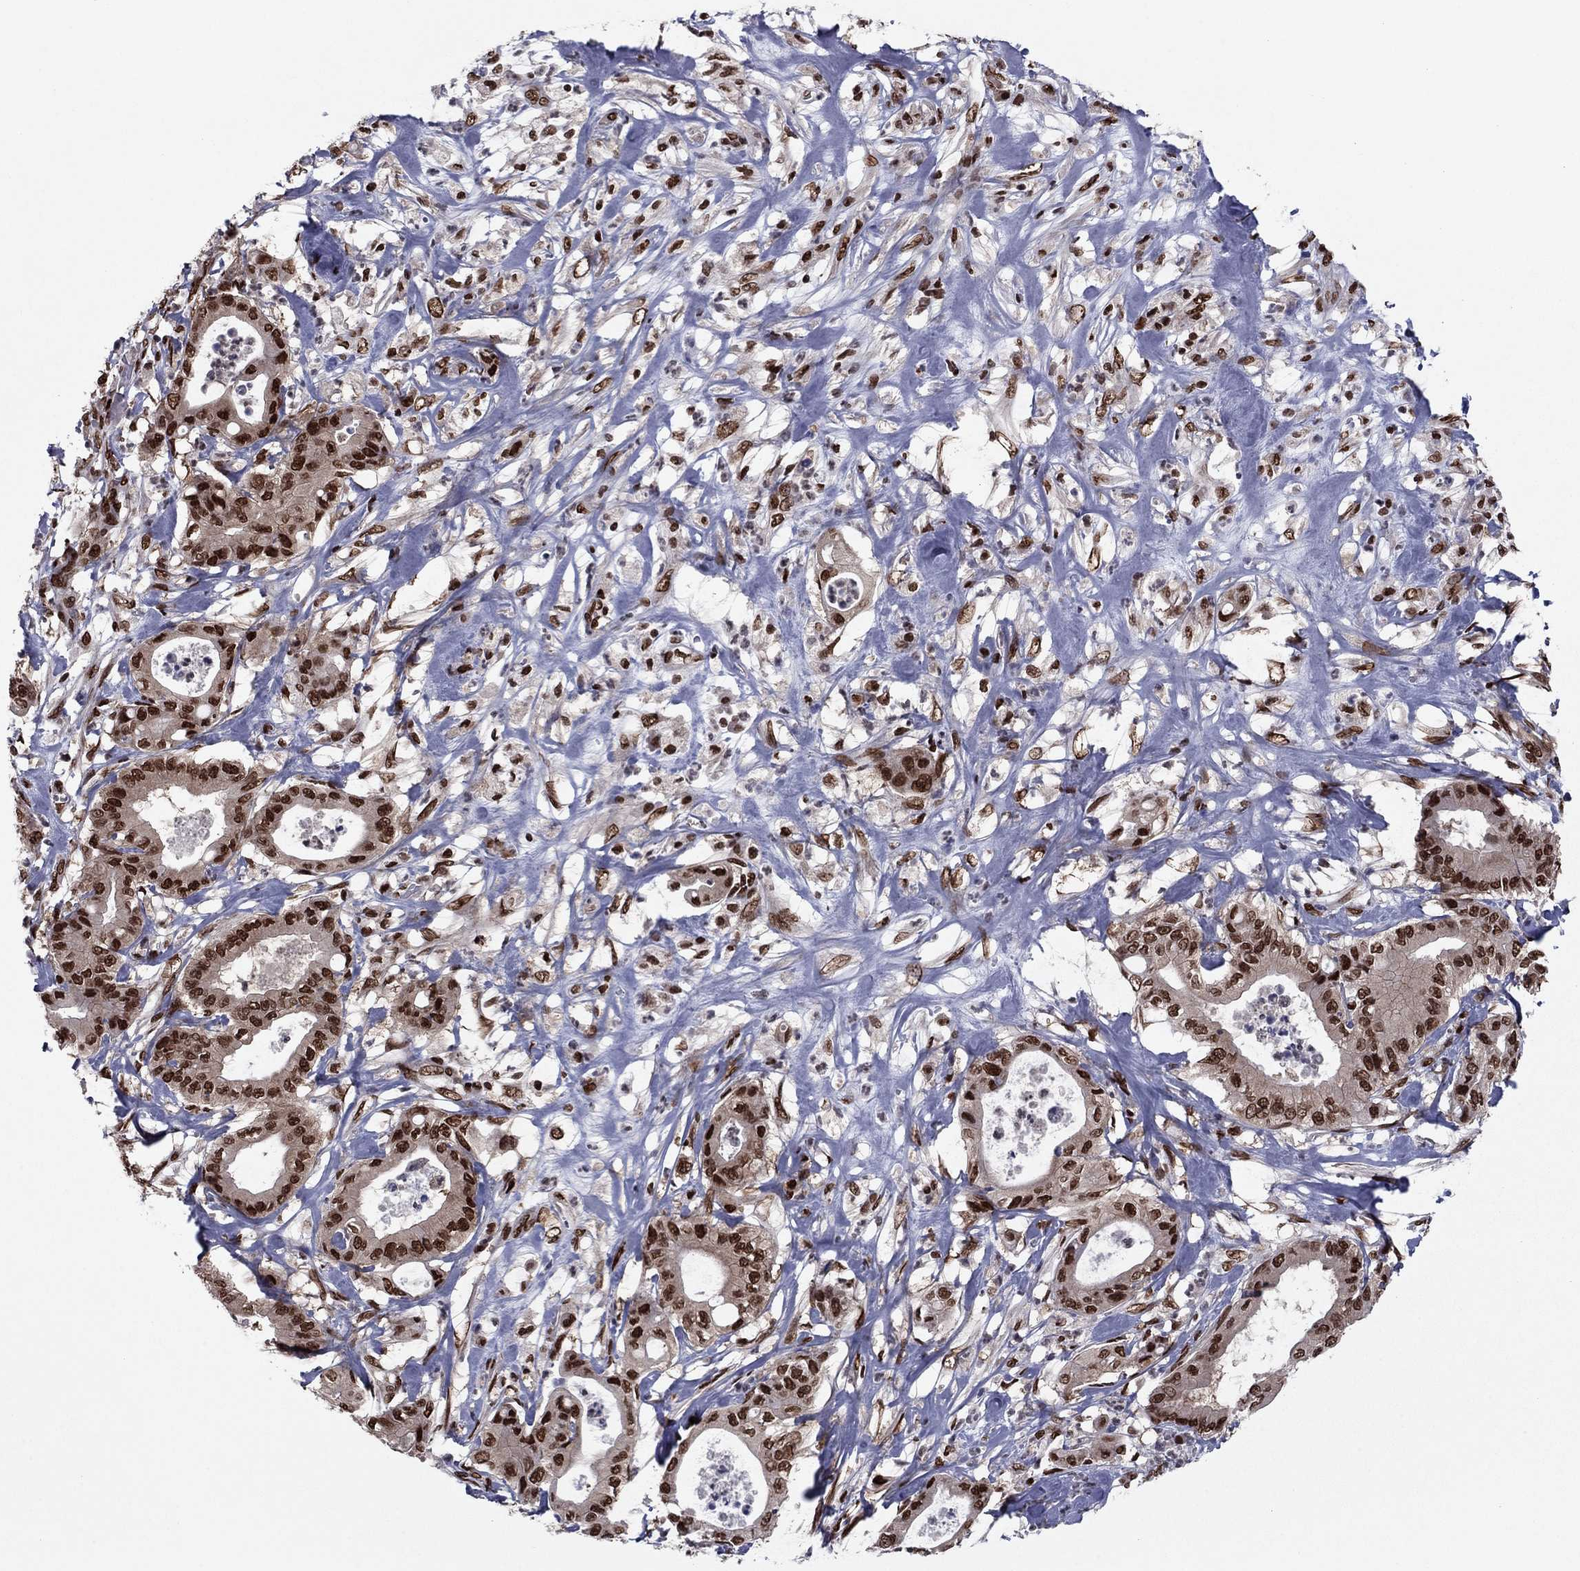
{"staining": {"intensity": "strong", "quantity": ">75%", "location": "nuclear"}, "tissue": "pancreatic cancer", "cell_type": "Tumor cells", "image_type": "cancer", "snomed": [{"axis": "morphology", "description": "Adenocarcinoma, NOS"}, {"axis": "topography", "description": "Pancreas"}], "caption": "Immunohistochemical staining of adenocarcinoma (pancreatic) exhibits high levels of strong nuclear positivity in approximately >75% of tumor cells. (DAB (3,3'-diaminobenzidine) = brown stain, brightfield microscopy at high magnification).", "gene": "USP54", "patient": {"sex": "male", "age": 71}}